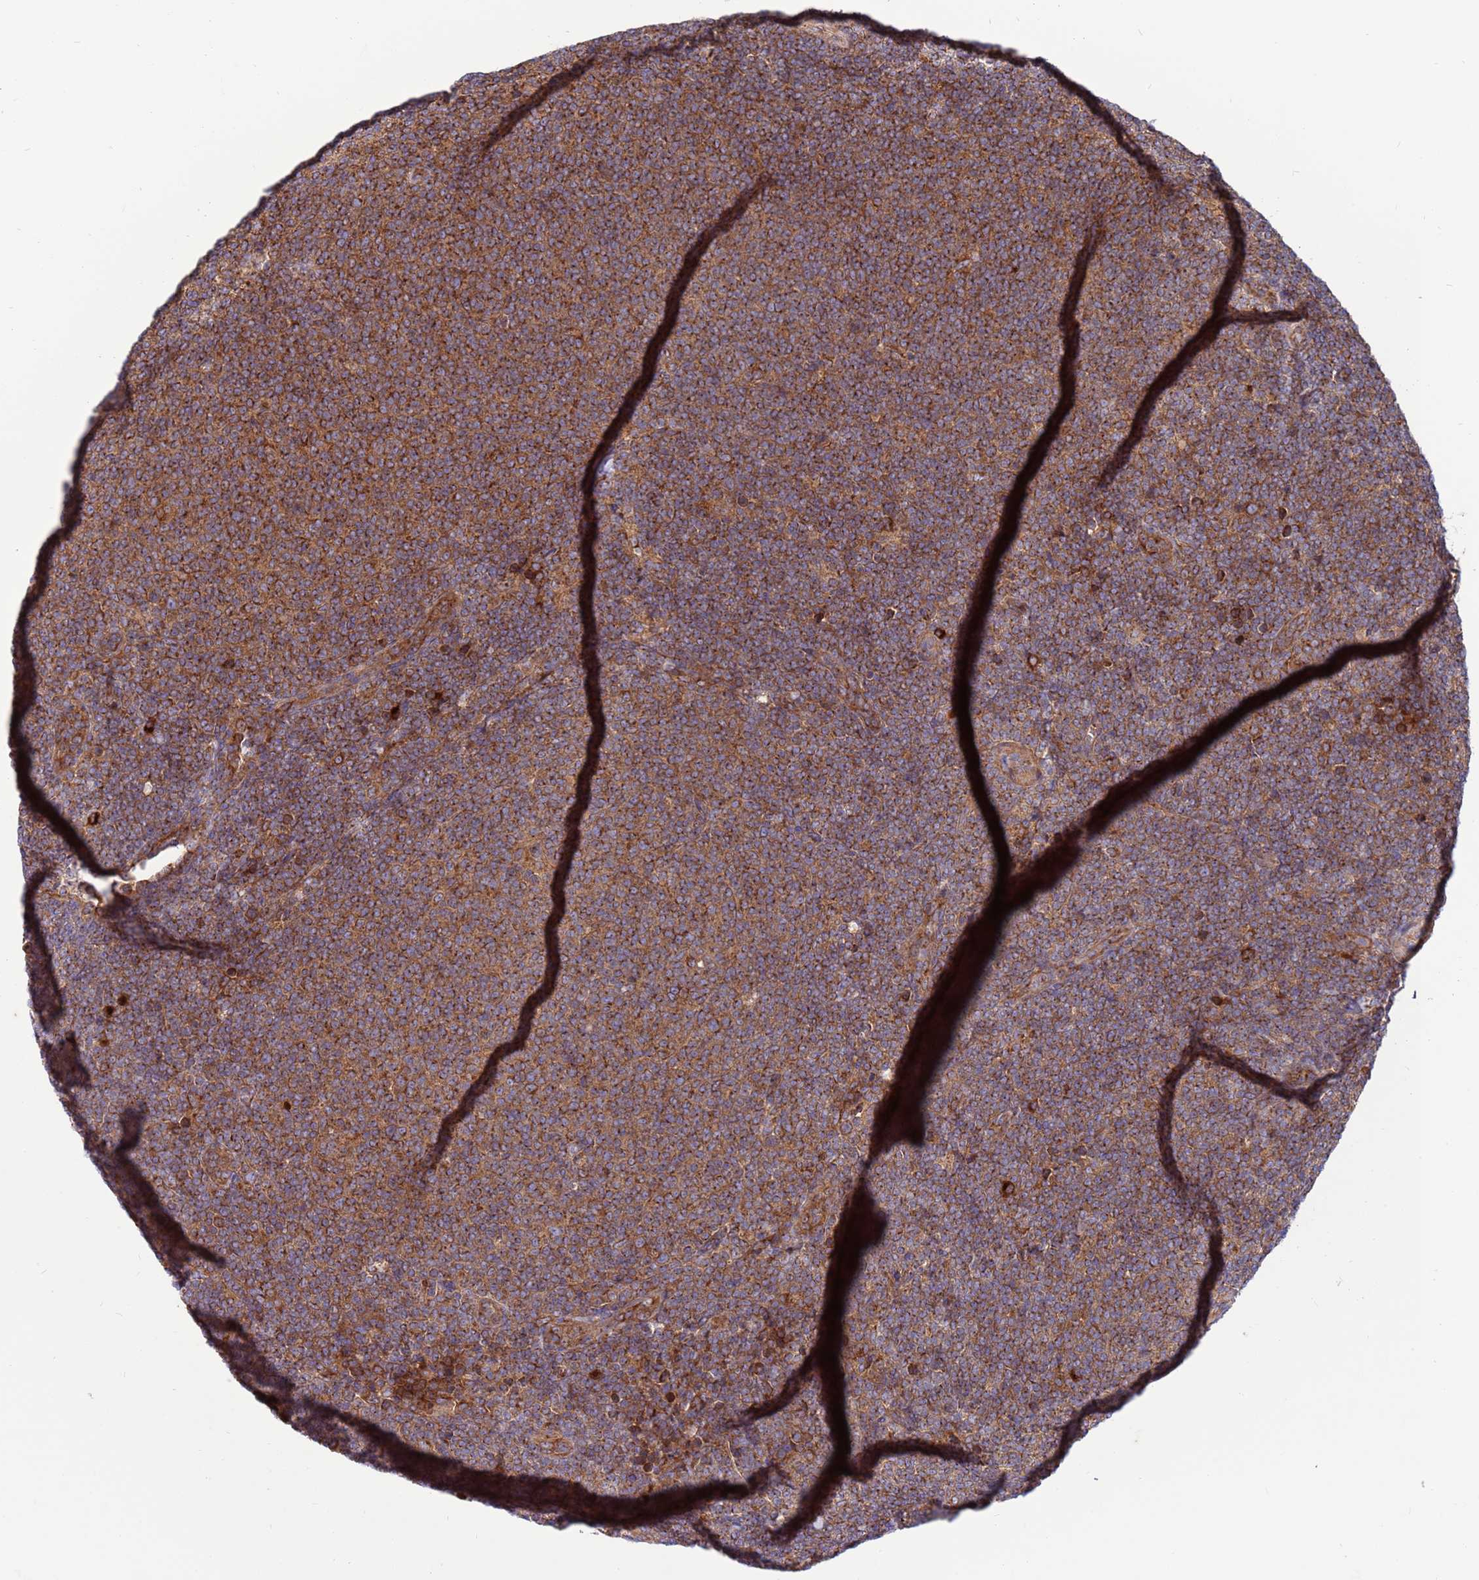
{"staining": {"intensity": "moderate", "quantity": ">75%", "location": "cytoplasmic/membranous"}, "tissue": "lymphoma", "cell_type": "Tumor cells", "image_type": "cancer", "snomed": [{"axis": "morphology", "description": "Malignant lymphoma, non-Hodgkin's type, Low grade"}, {"axis": "topography", "description": "Lymph node"}], "caption": "A photomicrograph of human lymphoma stained for a protein reveals moderate cytoplasmic/membranous brown staining in tumor cells. (DAB IHC, brown staining for protein, blue staining for nuclei).", "gene": "ZC3HAV1", "patient": {"sex": "male", "age": 66}}